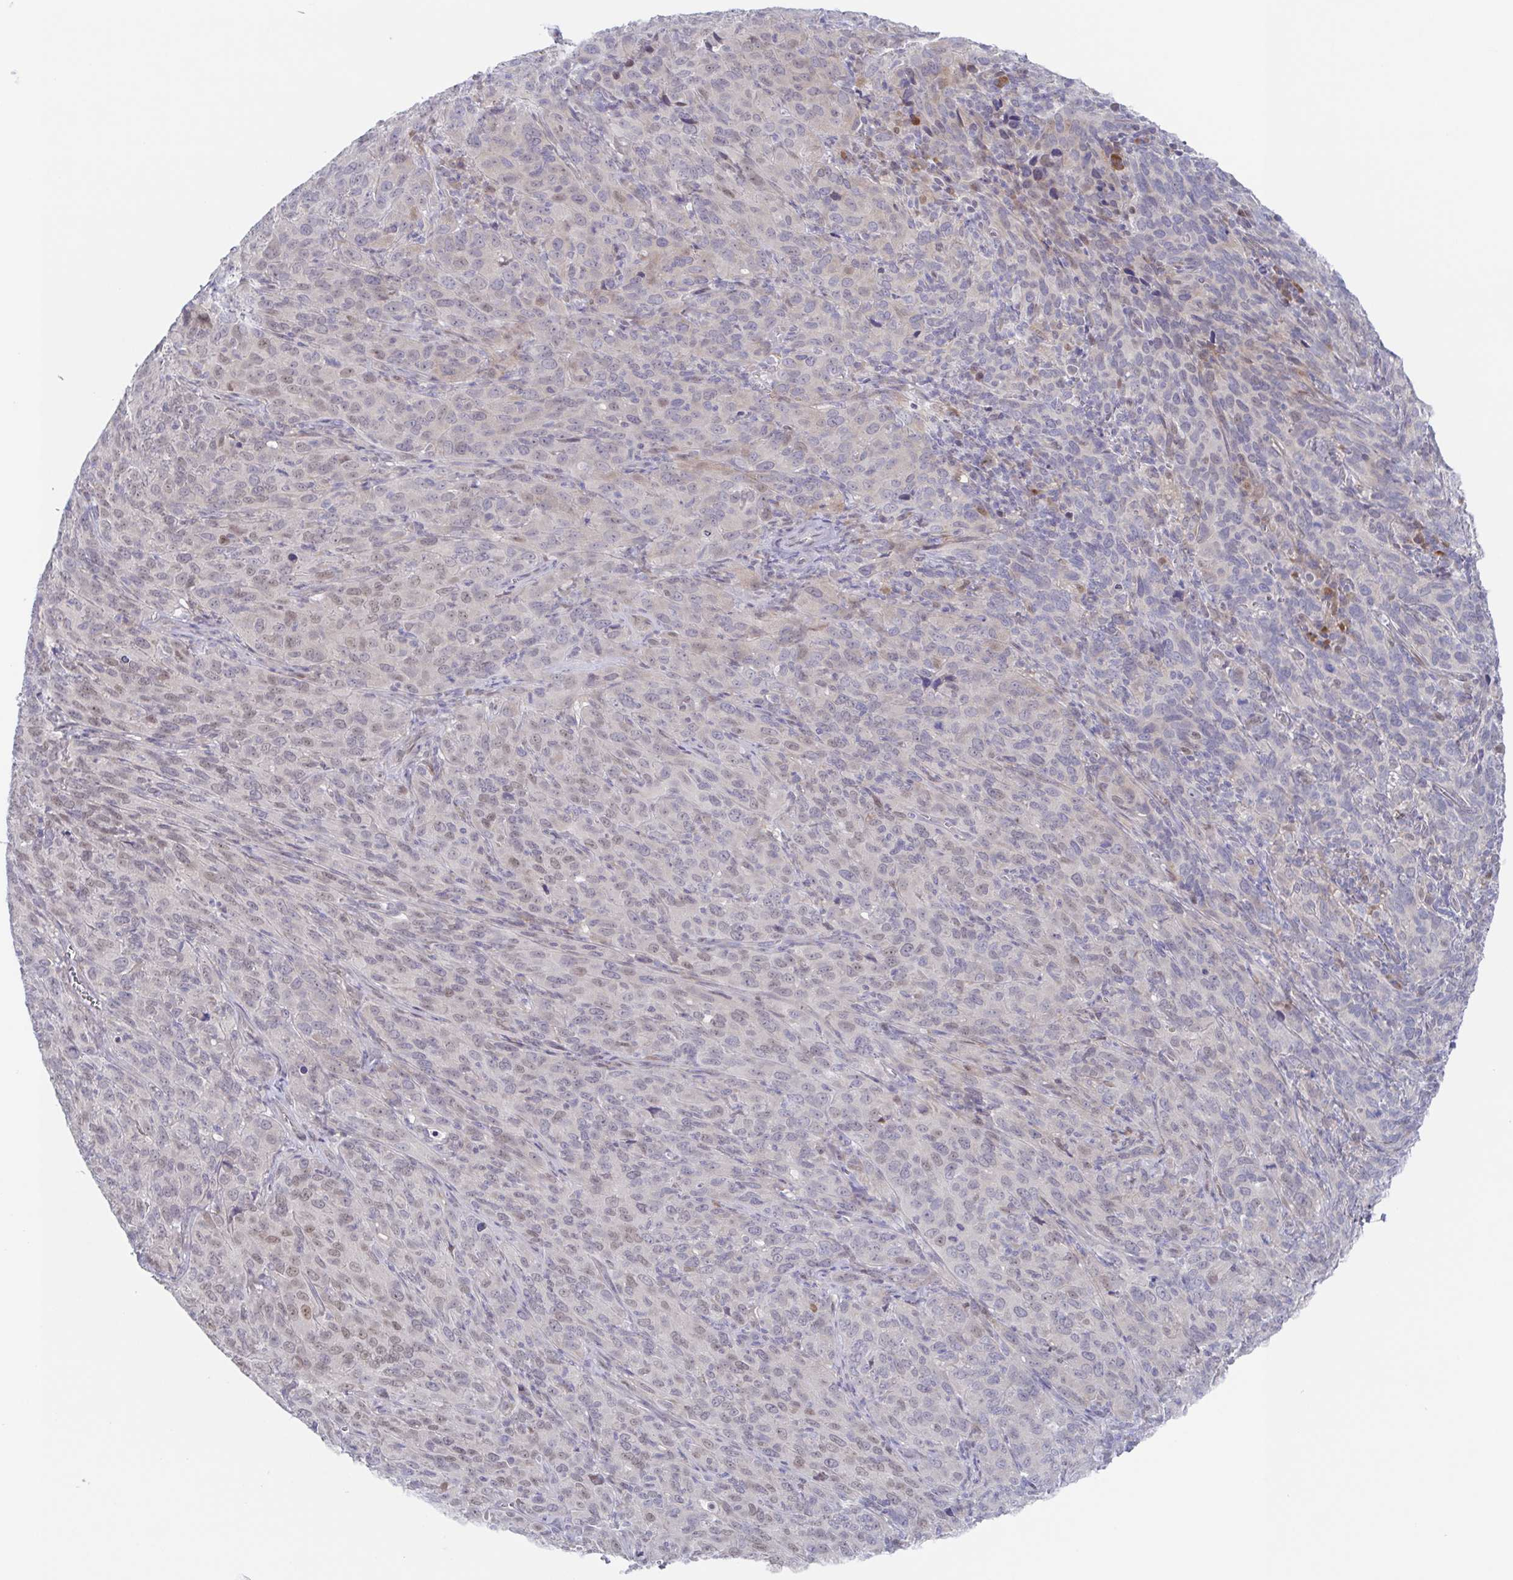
{"staining": {"intensity": "negative", "quantity": "none", "location": "none"}, "tissue": "cervical cancer", "cell_type": "Tumor cells", "image_type": "cancer", "snomed": [{"axis": "morphology", "description": "Normal tissue, NOS"}, {"axis": "morphology", "description": "Squamous cell carcinoma, NOS"}, {"axis": "topography", "description": "Cervix"}], "caption": "A photomicrograph of human cervical cancer is negative for staining in tumor cells.", "gene": "POU2F3", "patient": {"sex": "female", "age": 51}}